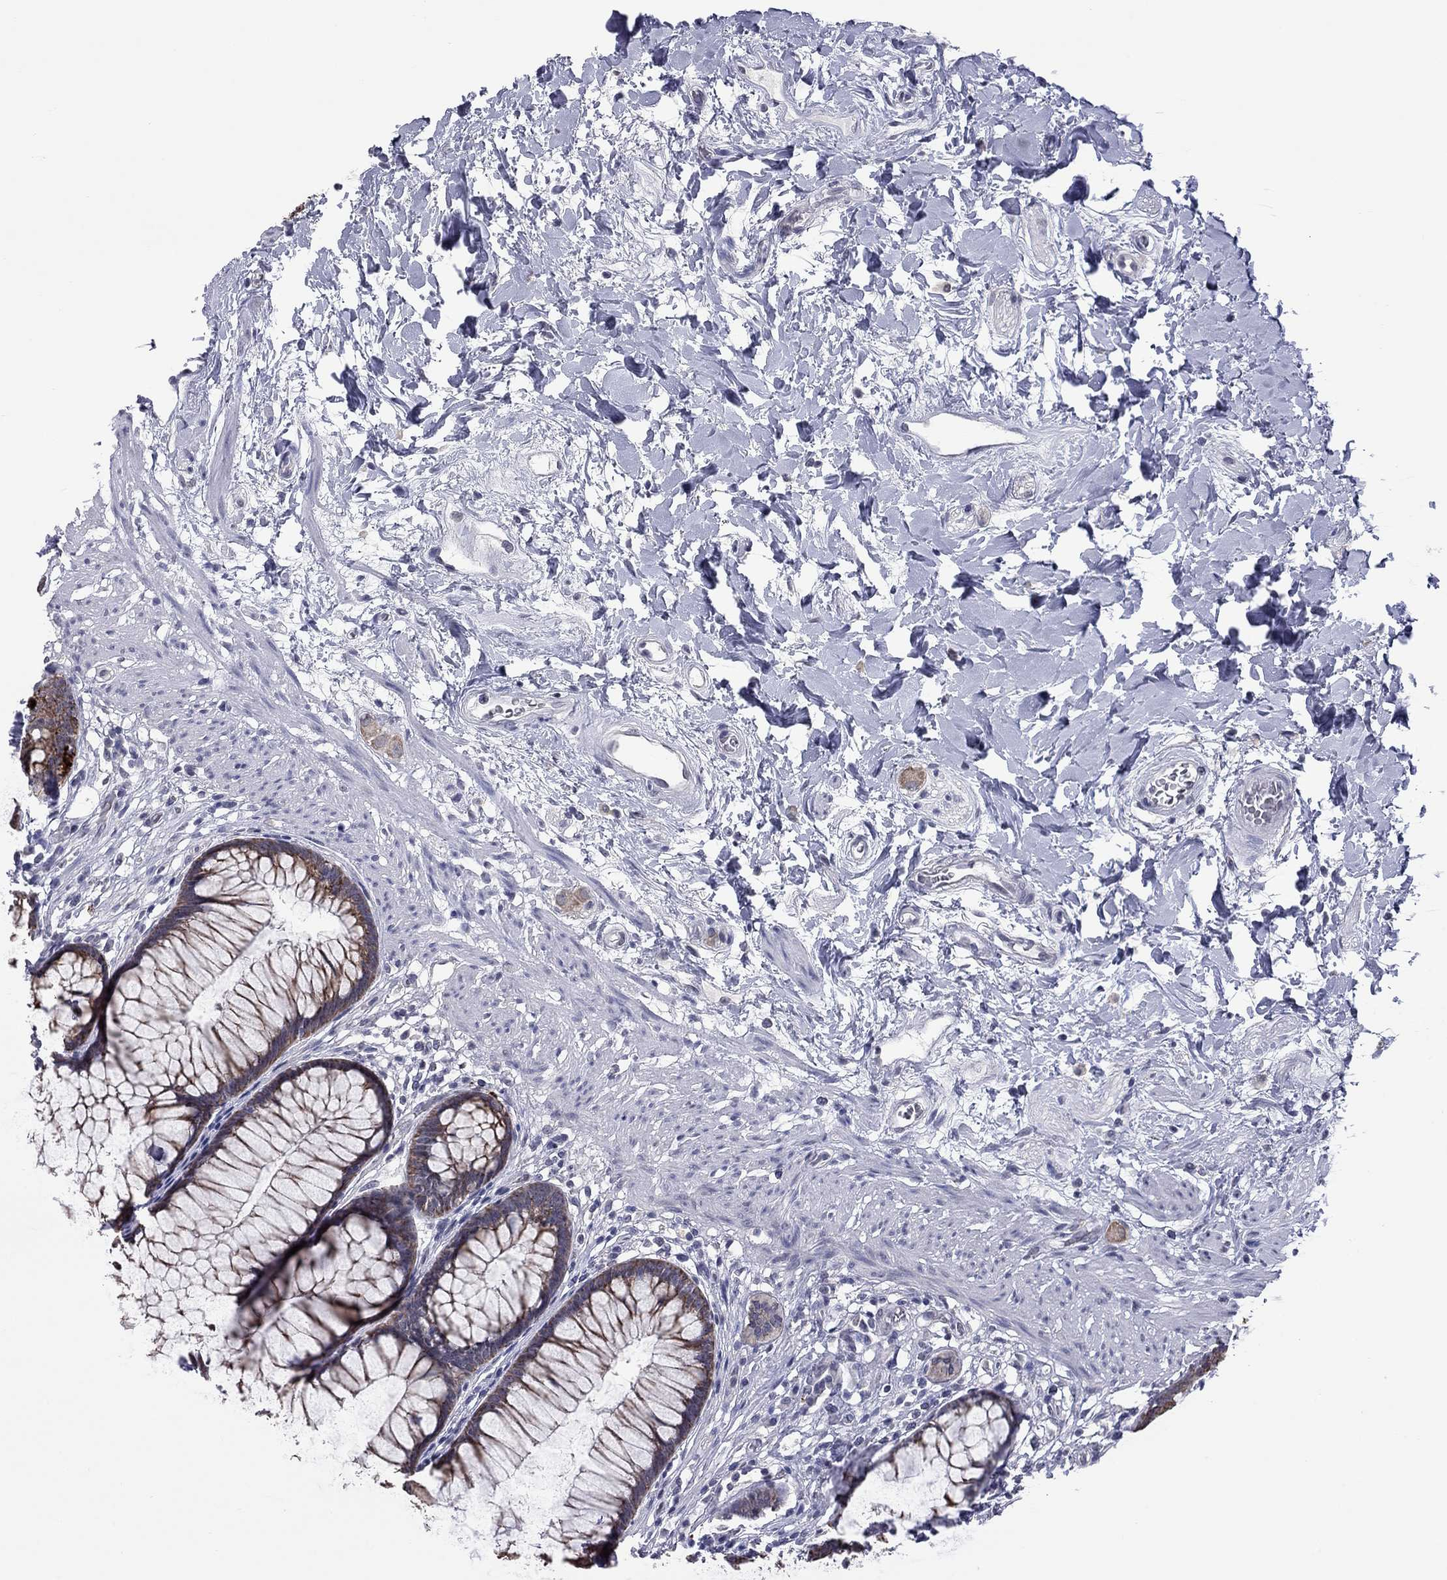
{"staining": {"intensity": "strong", "quantity": ">75%", "location": "cytoplasmic/membranous"}, "tissue": "rectum", "cell_type": "Glandular cells", "image_type": "normal", "snomed": [{"axis": "morphology", "description": "Normal tissue, NOS"}, {"axis": "topography", "description": "Smooth muscle"}, {"axis": "topography", "description": "Rectum"}], "caption": "Immunohistochemistry histopathology image of unremarkable rectum: rectum stained using IHC demonstrates high levels of strong protein expression localized specifically in the cytoplasmic/membranous of glandular cells, appearing as a cytoplasmic/membranous brown color.", "gene": "SHOC2", "patient": {"sex": "male", "age": 53}}